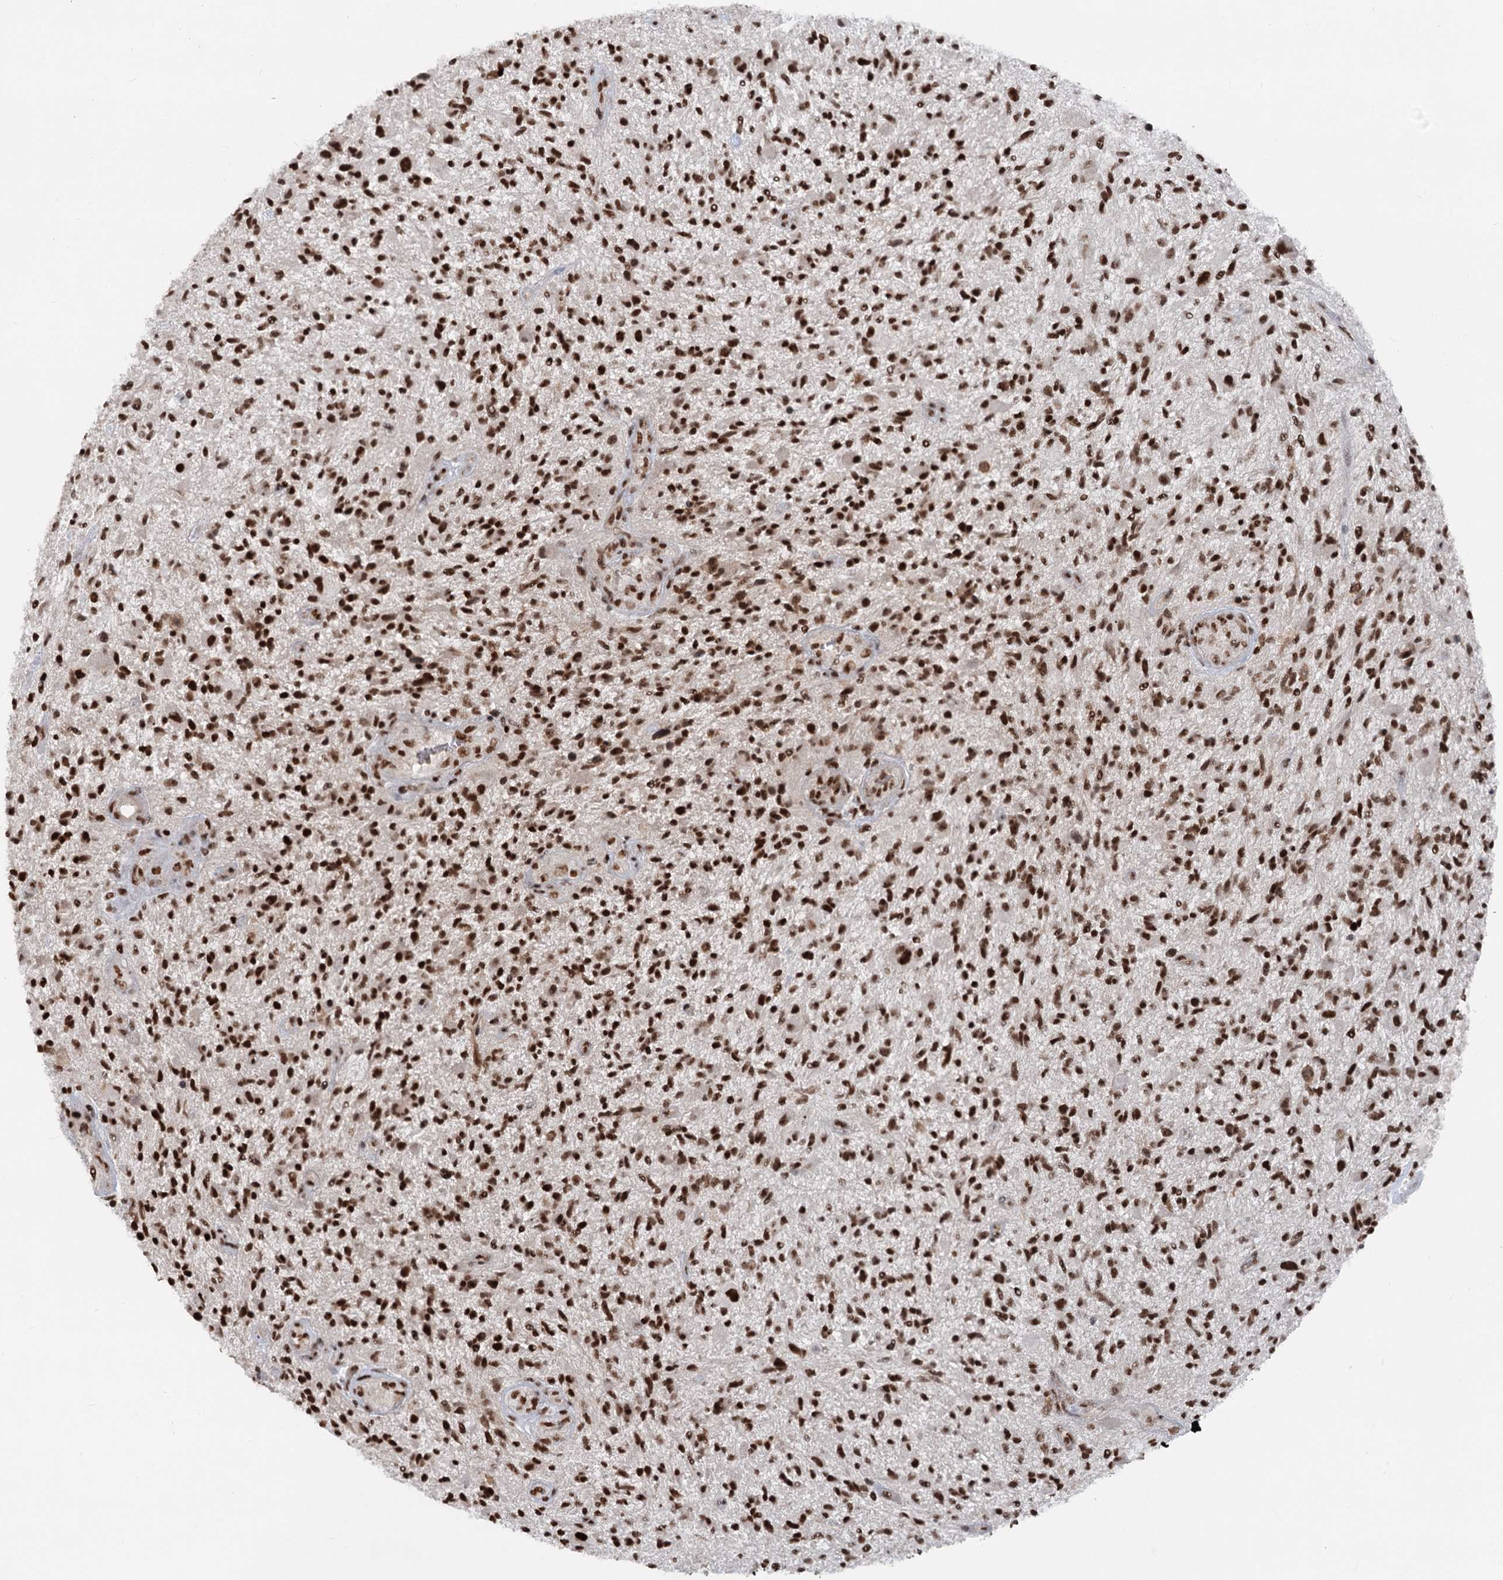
{"staining": {"intensity": "strong", "quantity": ">75%", "location": "nuclear"}, "tissue": "glioma", "cell_type": "Tumor cells", "image_type": "cancer", "snomed": [{"axis": "morphology", "description": "Glioma, malignant, High grade"}, {"axis": "topography", "description": "Brain"}], "caption": "Strong nuclear positivity for a protein is appreciated in approximately >75% of tumor cells of glioma using IHC.", "gene": "CGGBP1", "patient": {"sex": "male", "age": 47}}